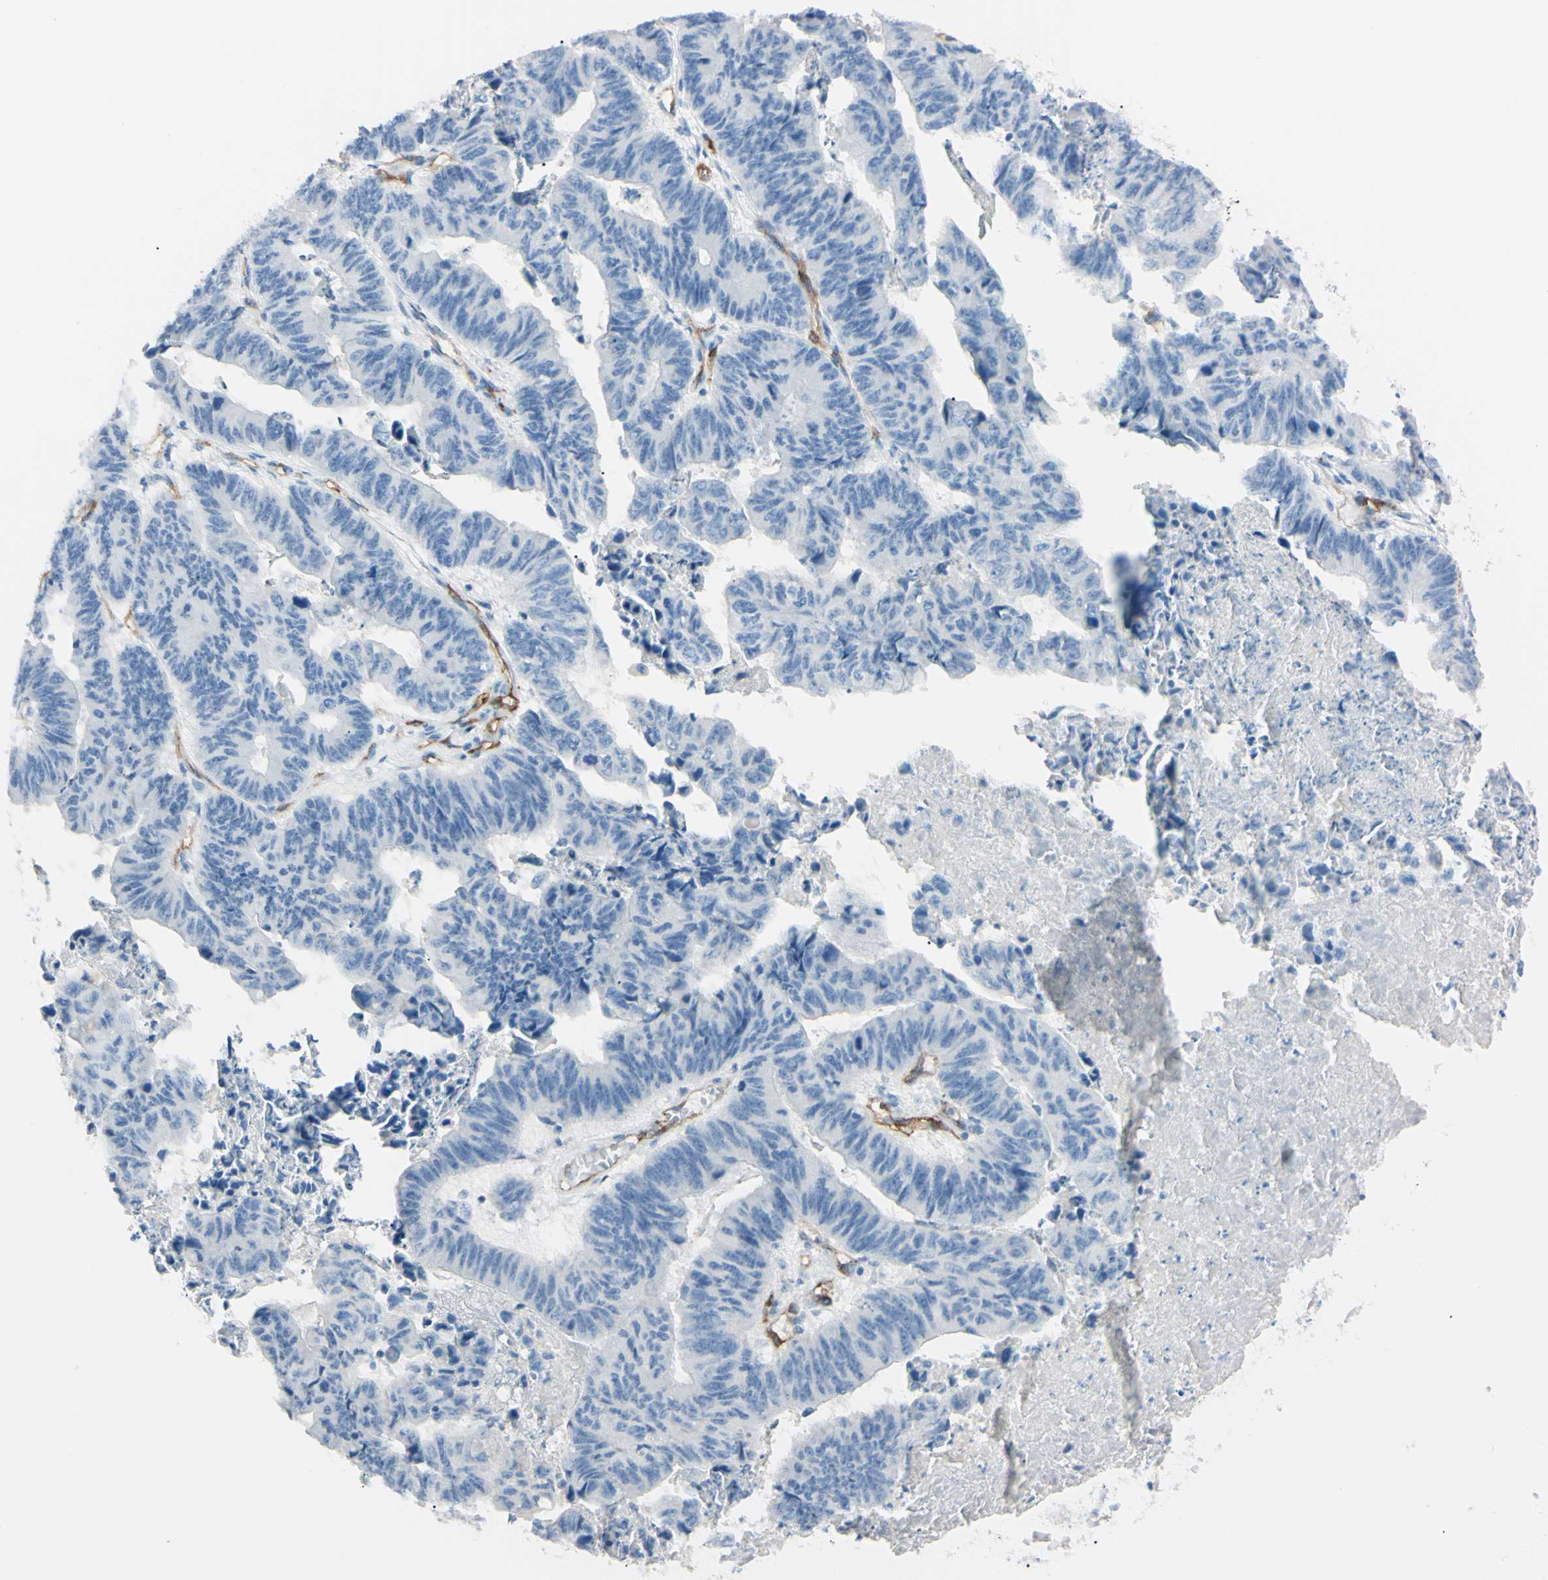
{"staining": {"intensity": "negative", "quantity": "none", "location": "none"}, "tissue": "stomach cancer", "cell_type": "Tumor cells", "image_type": "cancer", "snomed": [{"axis": "morphology", "description": "Adenocarcinoma, NOS"}, {"axis": "topography", "description": "Stomach, lower"}], "caption": "An immunohistochemistry (IHC) photomicrograph of stomach cancer is shown. There is no staining in tumor cells of stomach cancer.", "gene": "FOLH1", "patient": {"sex": "male", "age": 77}}